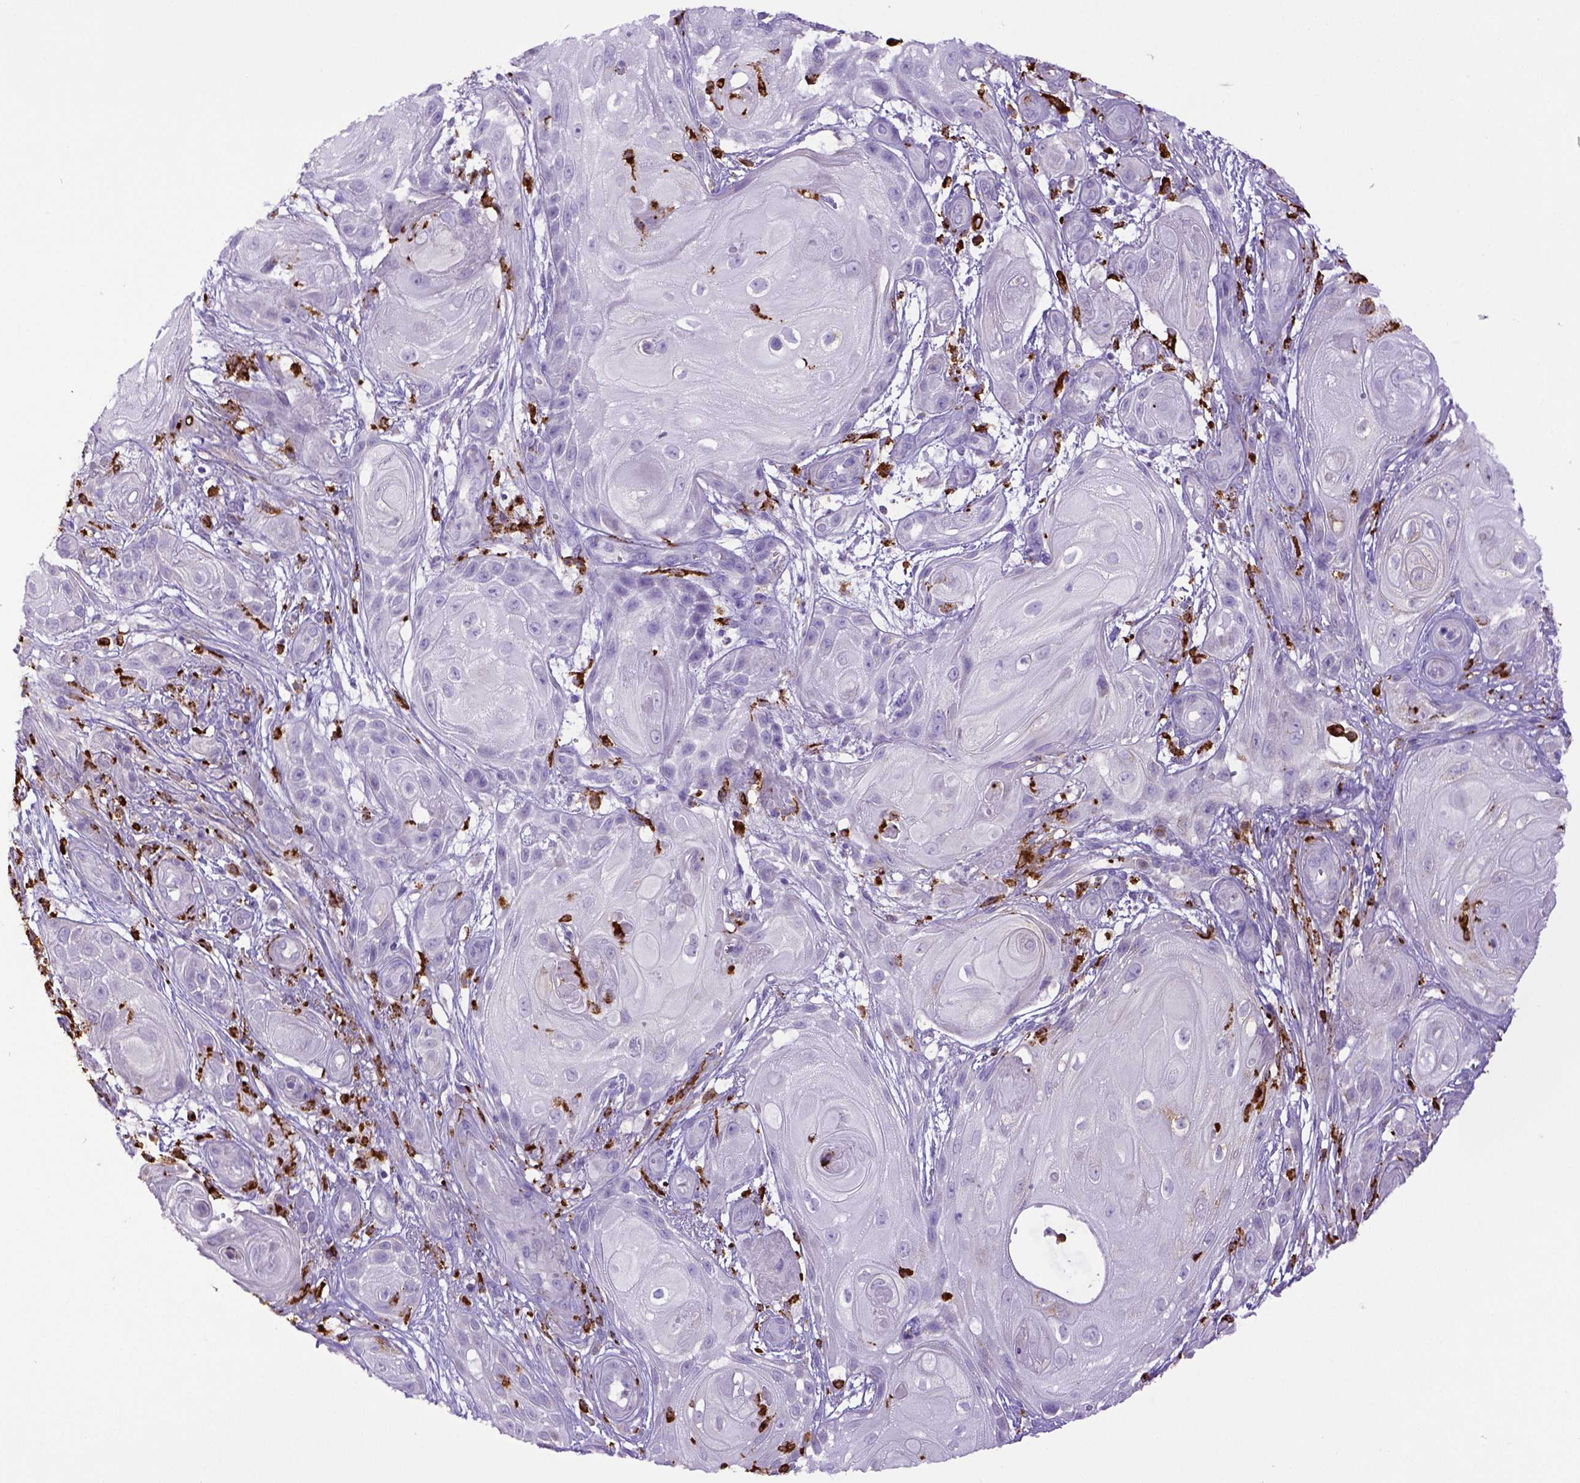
{"staining": {"intensity": "negative", "quantity": "none", "location": "none"}, "tissue": "skin cancer", "cell_type": "Tumor cells", "image_type": "cancer", "snomed": [{"axis": "morphology", "description": "Squamous cell carcinoma, NOS"}, {"axis": "topography", "description": "Skin"}], "caption": "Skin cancer was stained to show a protein in brown. There is no significant expression in tumor cells.", "gene": "CD68", "patient": {"sex": "male", "age": 62}}